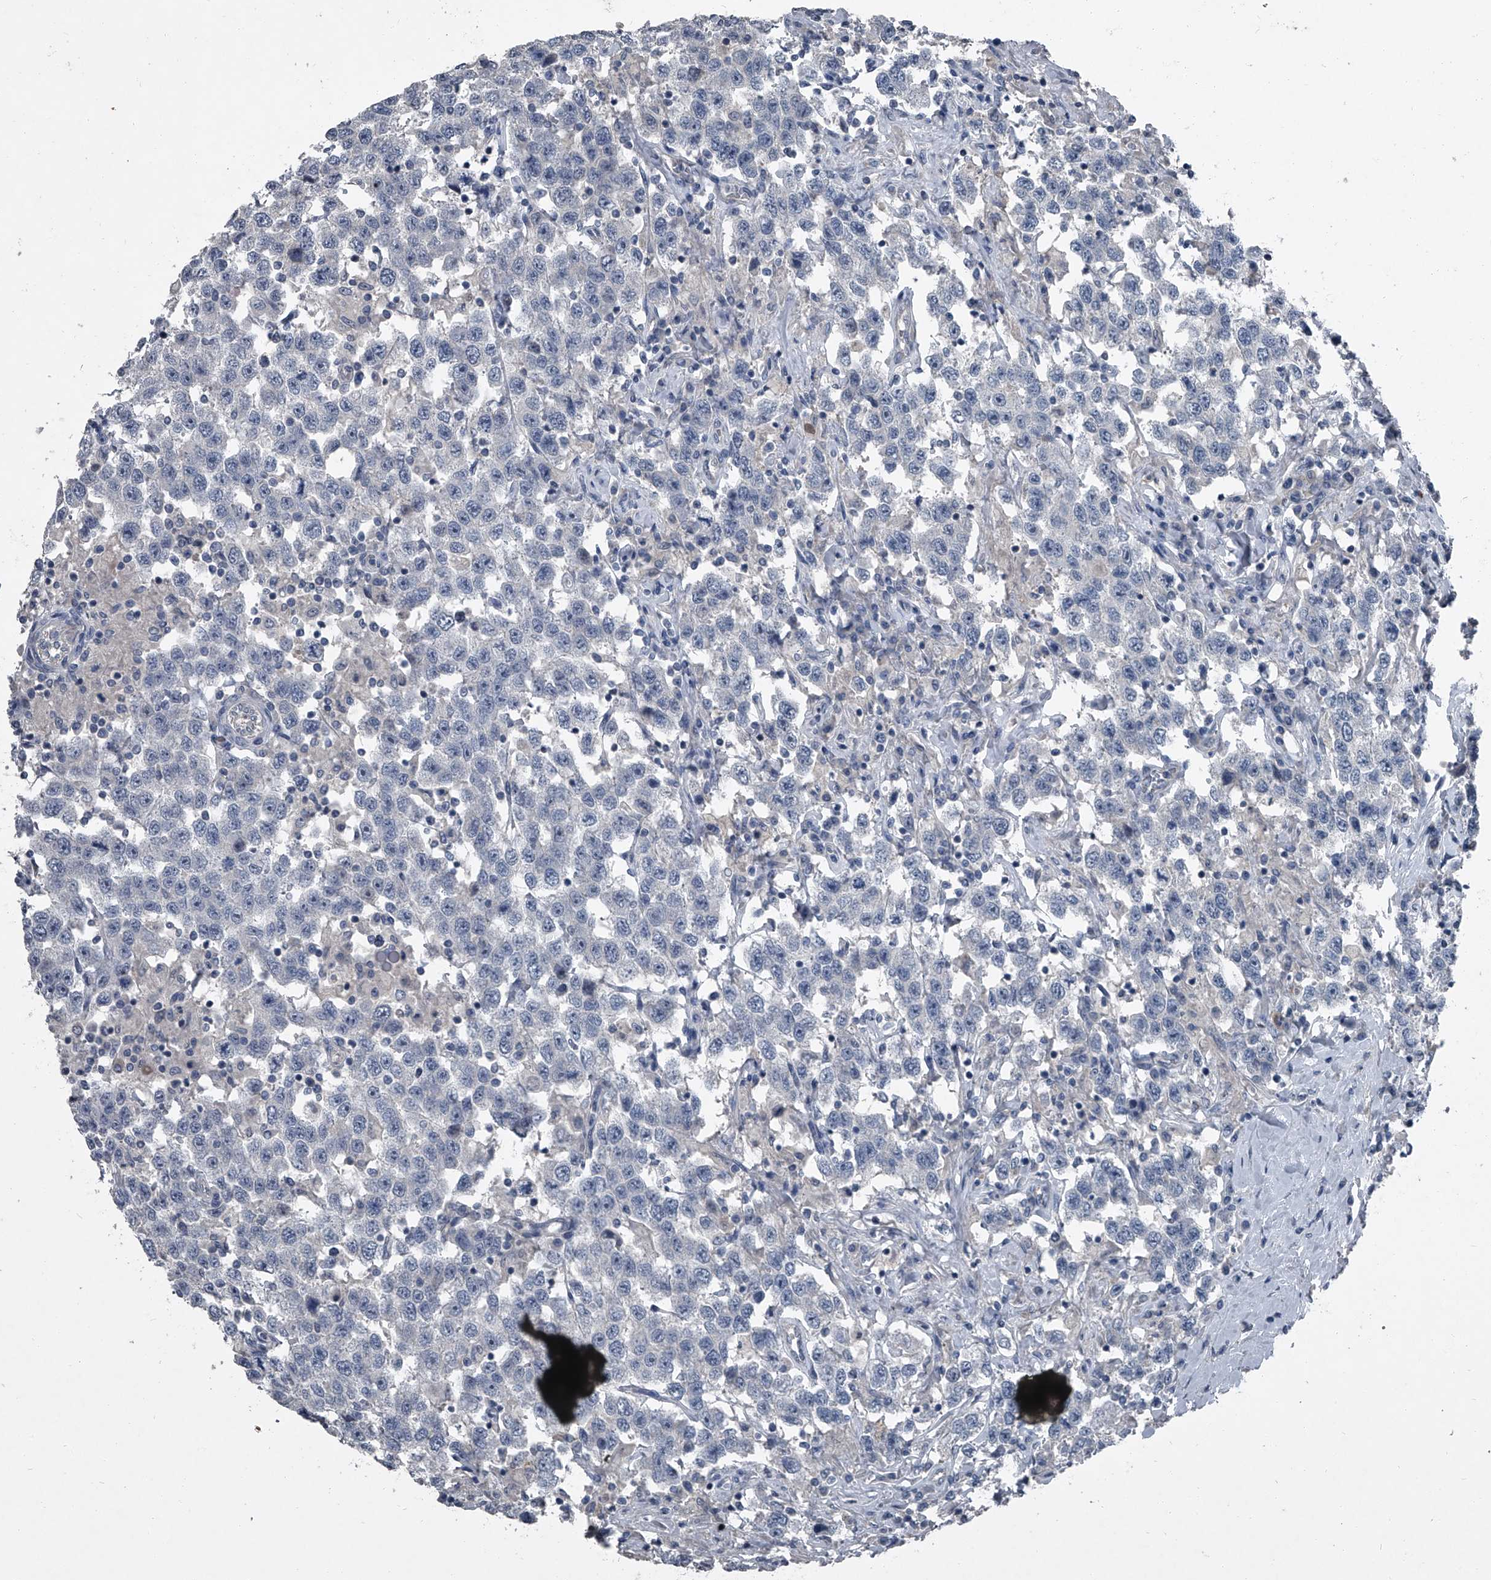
{"staining": {"intensity": "negative", "quantity": "none", "location": "none"}, "tissue": "testis cancer", "cell_type": "Tumor cells", "image_type": "cancer", "snomed": [{"axis": "morphology", "description": "Seminoma, NOS"}, {"axis": "topography", "description": "Testis"}], "caption": "The photomicrograph displays no staining of tumor cells in seminoma (testis).", "gene": "HEPHL1", "patient": {"sex": "male", "age": 41}}